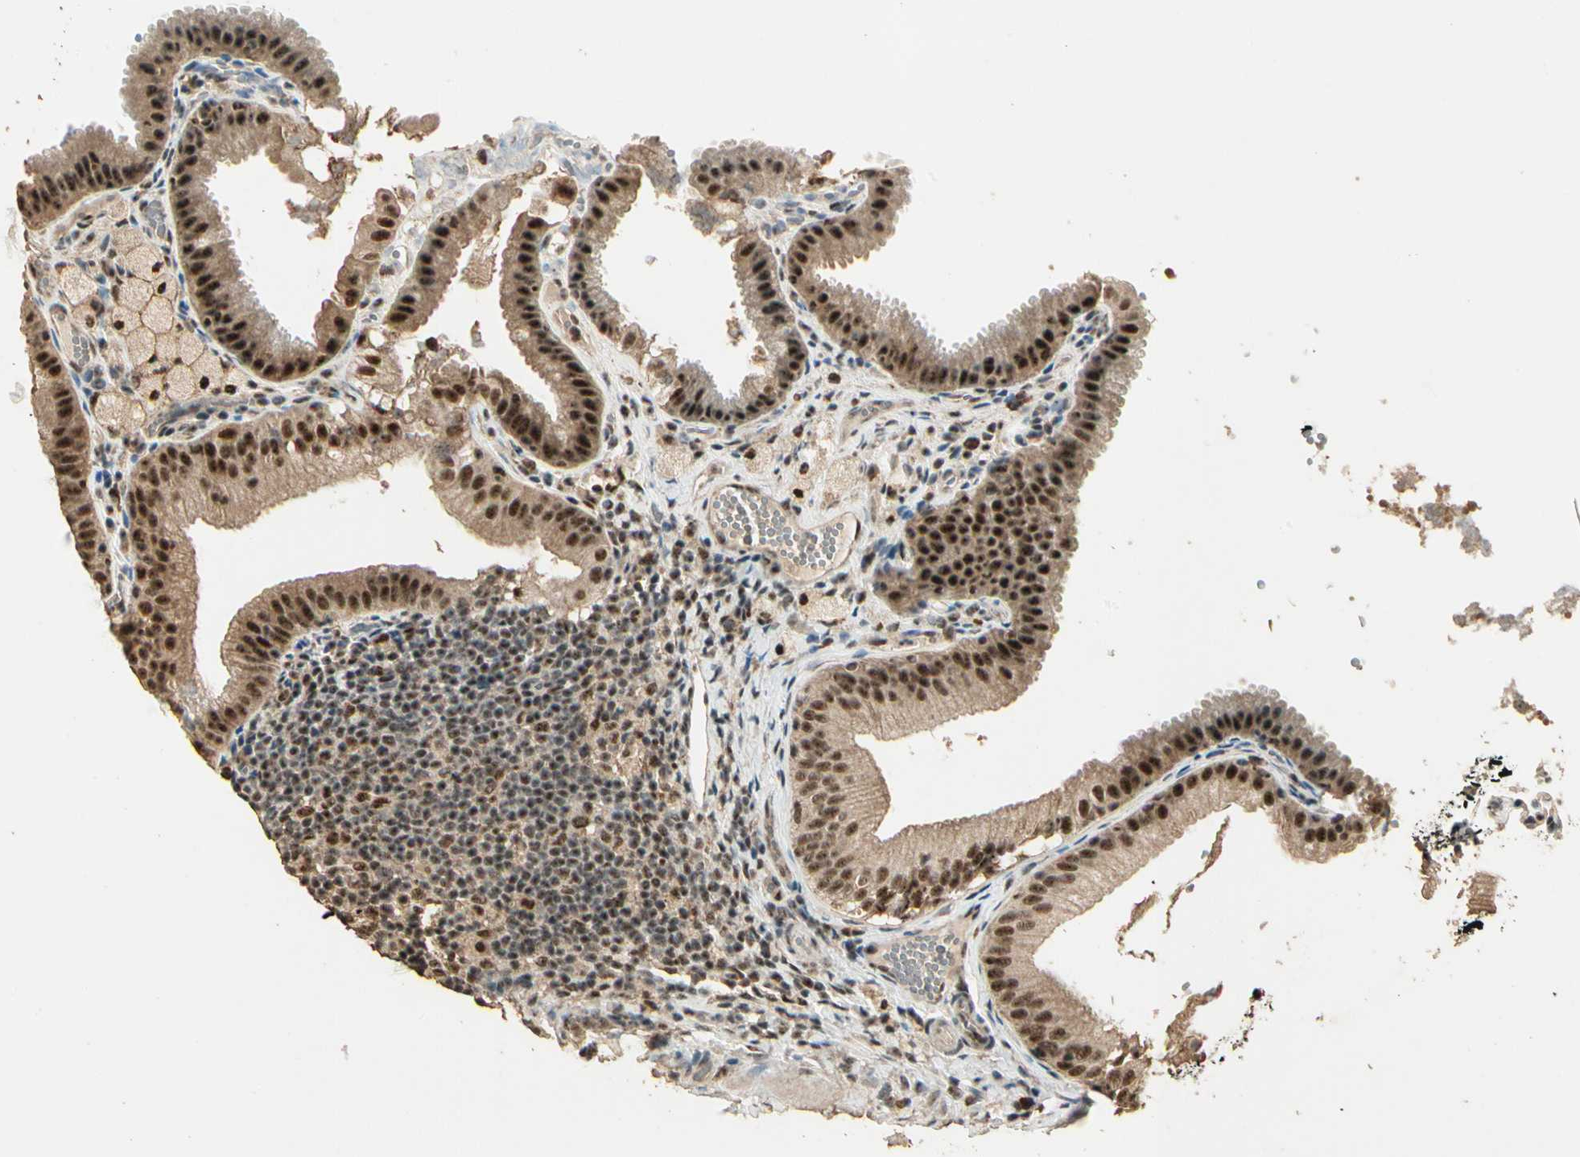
{"staining": {"intensity": "moderate", "quantity": ">75%", "location": "cytoplasmic/membranous,nuclear"}, "tissue": "gallbladder", "cell_type": "Glandular cells", "image_type": "normal", "snomed": [{"axis": "morphology", "description": "Normal tissue, NOS"}, {"axis": "topography", "description": "Gallbladder"}], "caption": "A brown stain highlights moderate cytoplasmic/membranous,nuclear positivity of a protein in glandular cells of normal human gallbladder. The protein of interest is stained brown, and the nuclei are stained in blue (DAB (3,3'-diaminobenzidine) IHC with brightfield microscopy, high magnification).", "gene": "RBM25", "patient": {"sex": "female", "age": 24}}